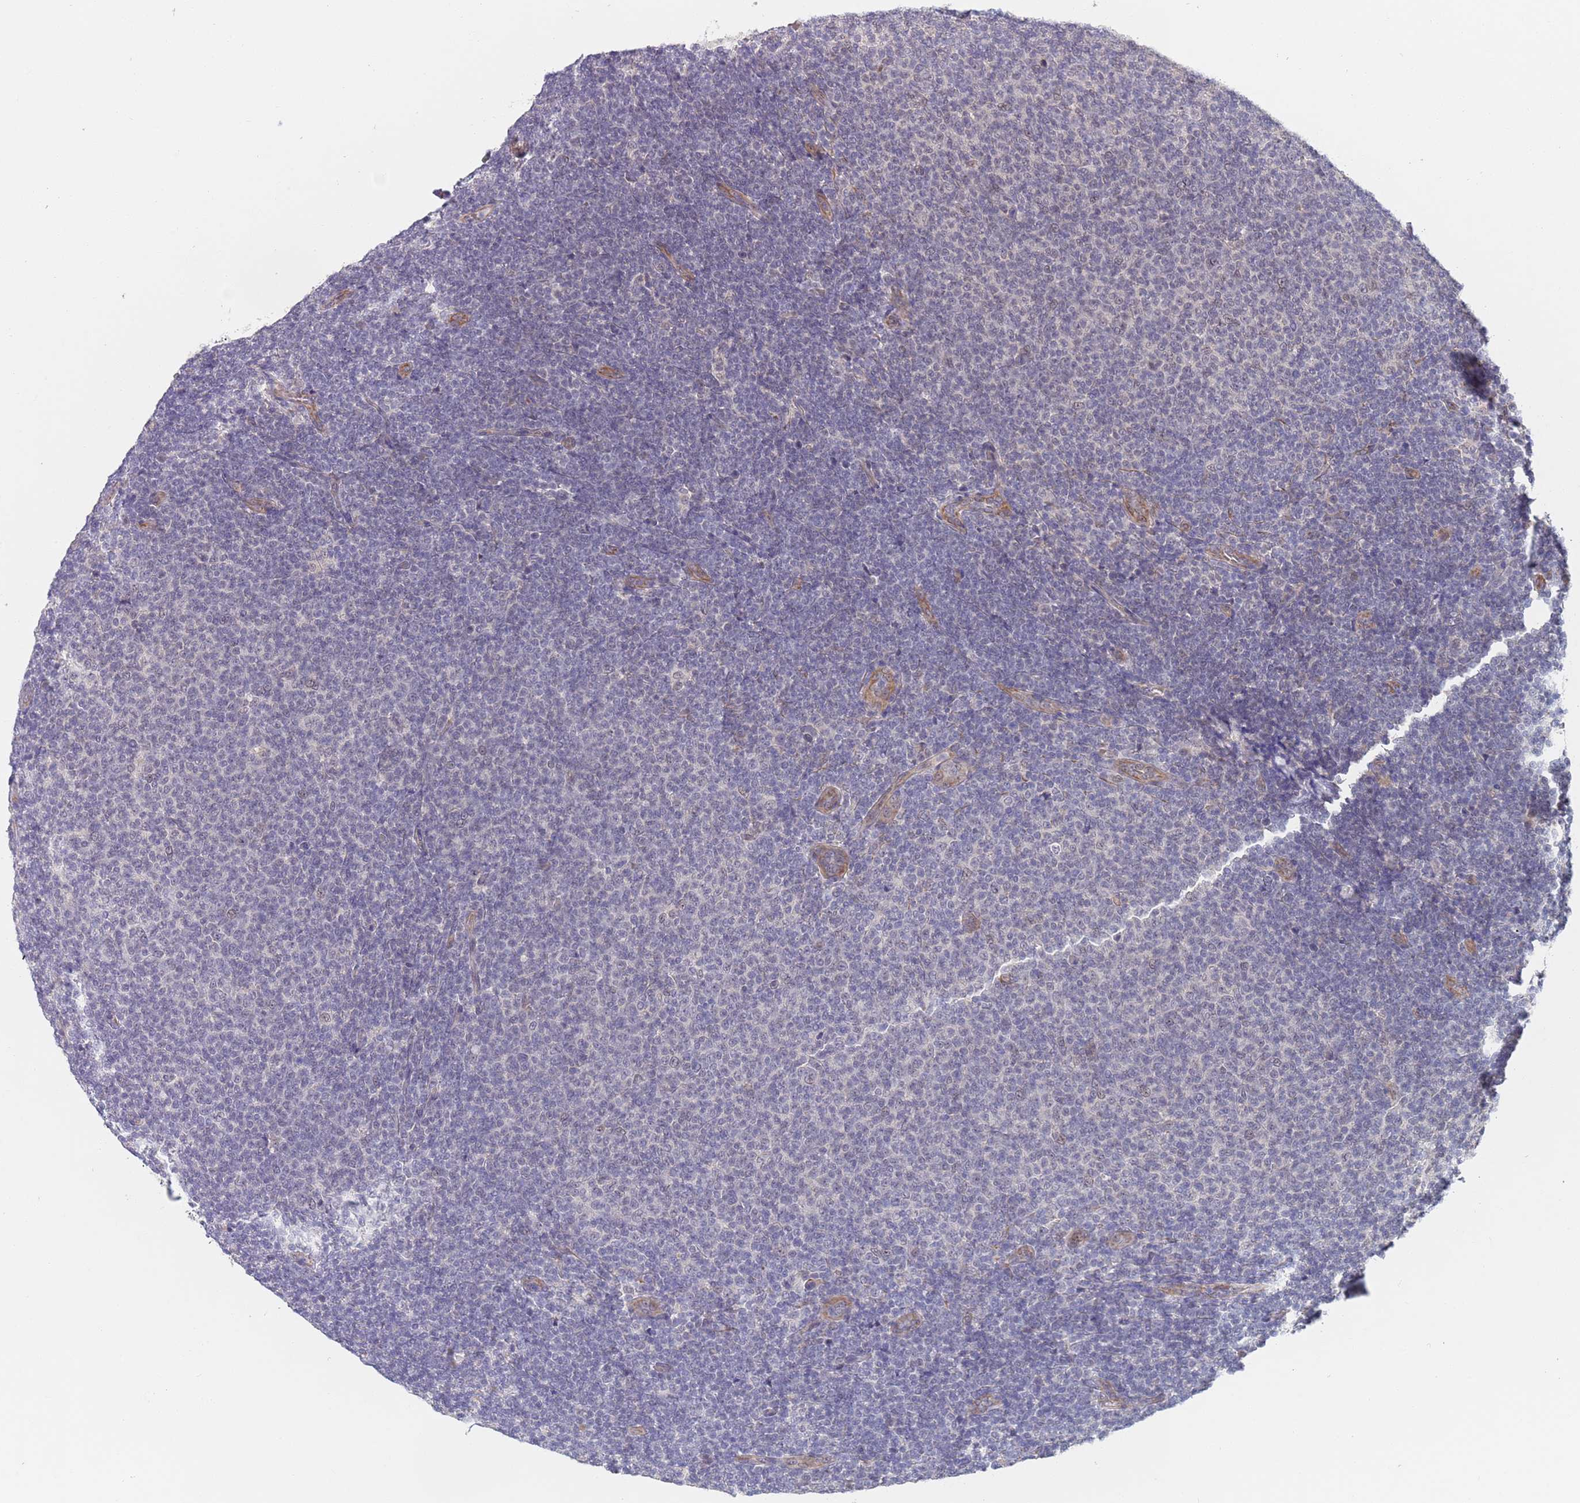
{"staining": {"intensity": "negative", "quantity": "none", "location": "none"}, "tissue": "lymphoma", "cell_type": "Tumor cells", "image_type": "cancer", "snomed": [{"axis": "morphology", "description": "Malignant lymphoma, non-Hodgkin's type, Low grade"}, {"axis": "topography", "description": "Lymph node"}], "caption": "Lymphoma stained for a protein using IHC demonstrates no expression tumor cells.", "gene": "B4GALT4", "patient": {"sex": "male", "age": 66}}